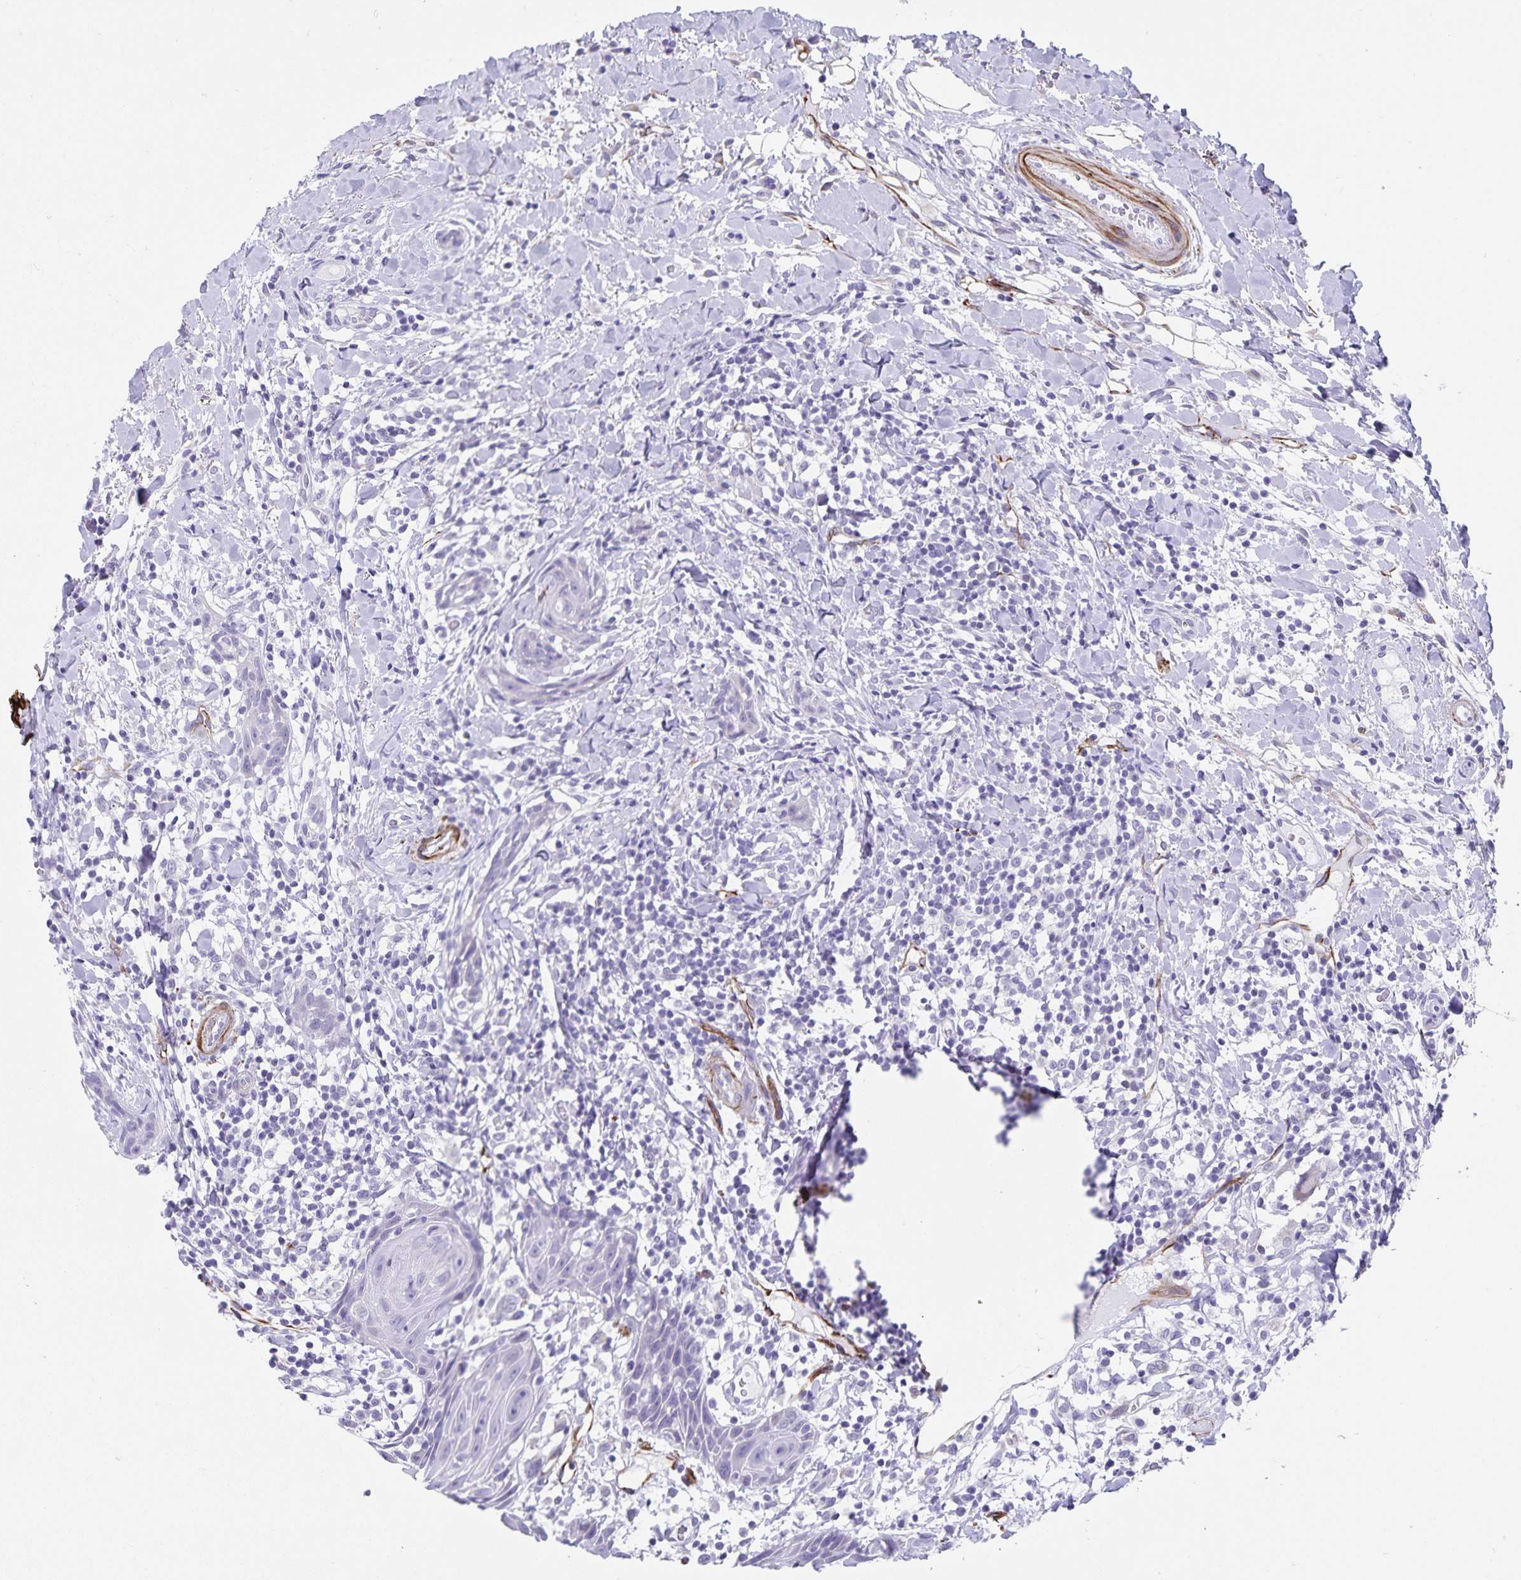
{"staining": {"intensity": "negative", "quantity": "none", "location": "none"}, "tissue": "head and neck cancer", "cell_type": "Tumor cells", "image_type": "cancer", "snomed": [{"axis": "morphology", "description": "Squamous cell carcinoma, NOS"}, {"axis": "topography", "description": "Oral tissue"}, {"axis": "topography", "description": "Head-Neck"}], "caption": "Image shows no significant protein staining in tumor cells of squamous cell carcinoma (head and neck).", "gene": "SYNM", "patient": {"sex": "male", "age": 49}}